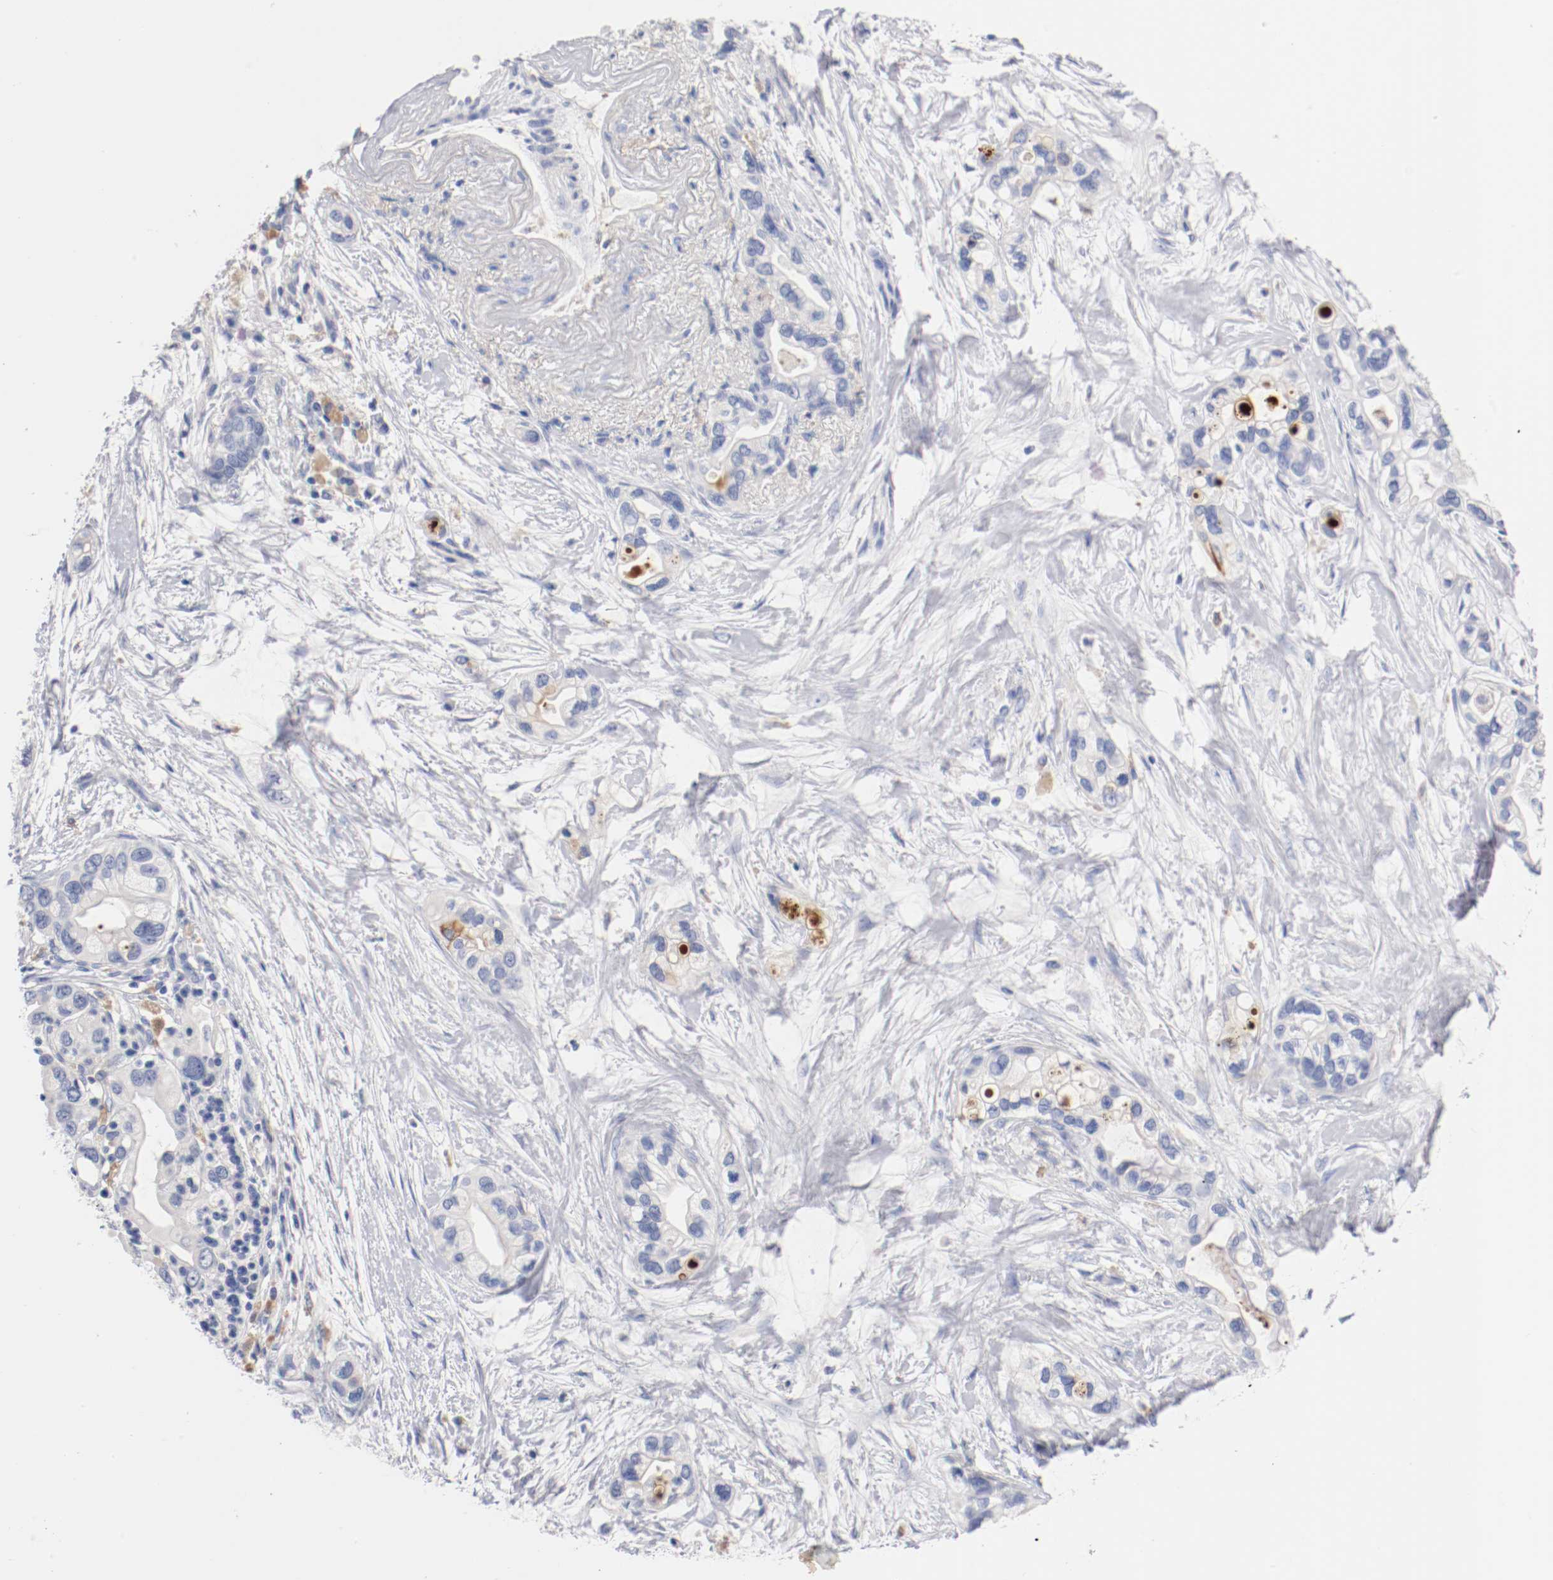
{"staining": {"intensity": "negative", "quantity": "none", "location": "none"}, "tissue": "pancreatic cancer", "cell_type": "Tumor cells", "image_type": "cancer", "snomed": [{"axis": "morphology", "description": "Adenocarcinoma, NOS"}, {"axis": "topography", "description": "Pancreas"}], "caption": "DAB (3,3'-diaminobenzidine) immunohistochemical staining of pancreatic adenocarcinoma exhibits no significant expression in tumor cells.", "gene": "FGFBP1", "patient": {"sex": "female", "age": 77}}